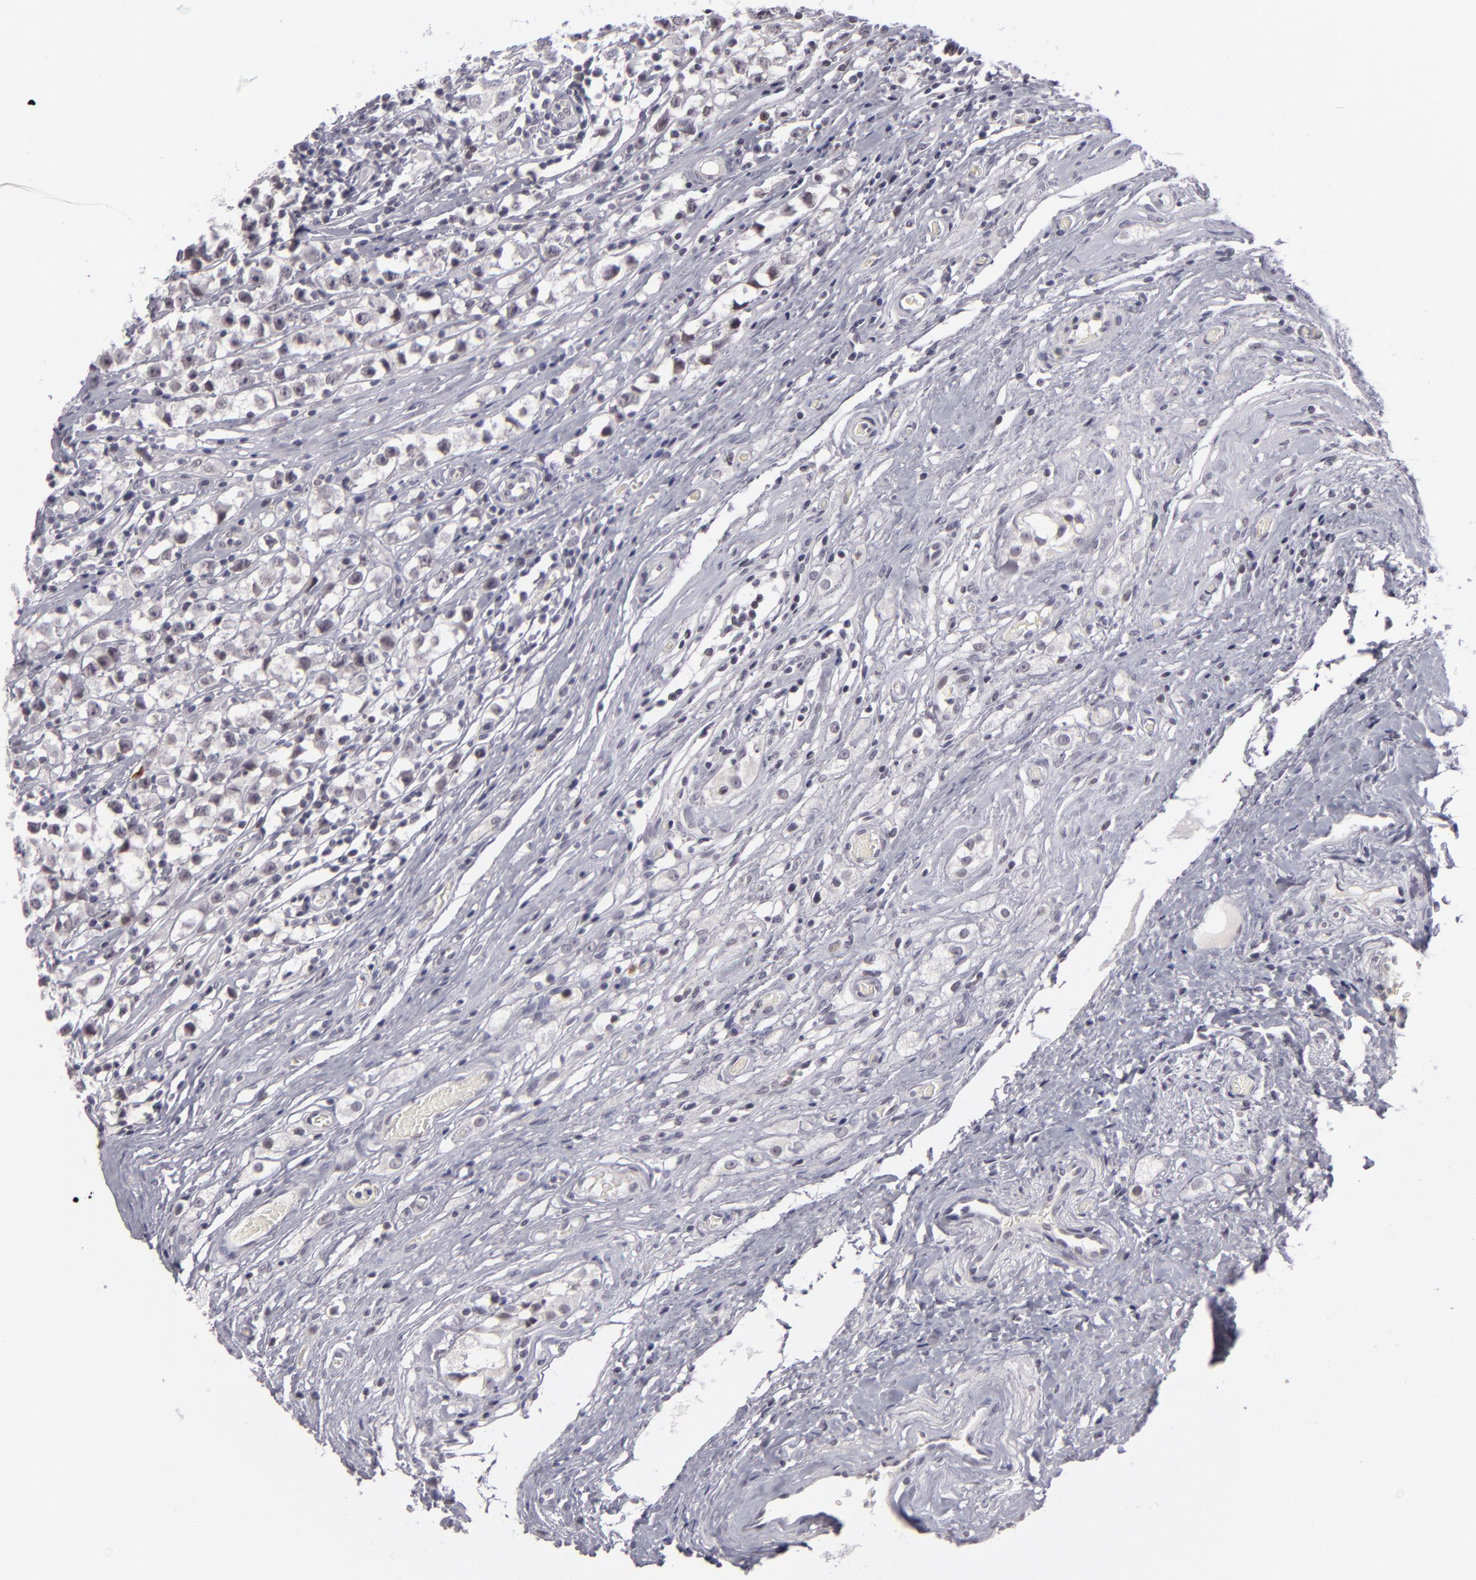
{"staining": {"intensity": "negative", "quantity": "none", "location": "none"}, "tissue": "testis cancer", "cell_type": "Tumor cells", "image_type": "cancer", "snomed": [{"axis": "morphology", "description": "Seminoma, NOS"}, {"axis": "topography", "description": "Testis"}], "caption": "The immunohistochemistry micrograph has no significant expression in tumor cells of testis seminoma tissue.", "gene": "ZNF205", "patient": {"sex": "male", "age": 35}}